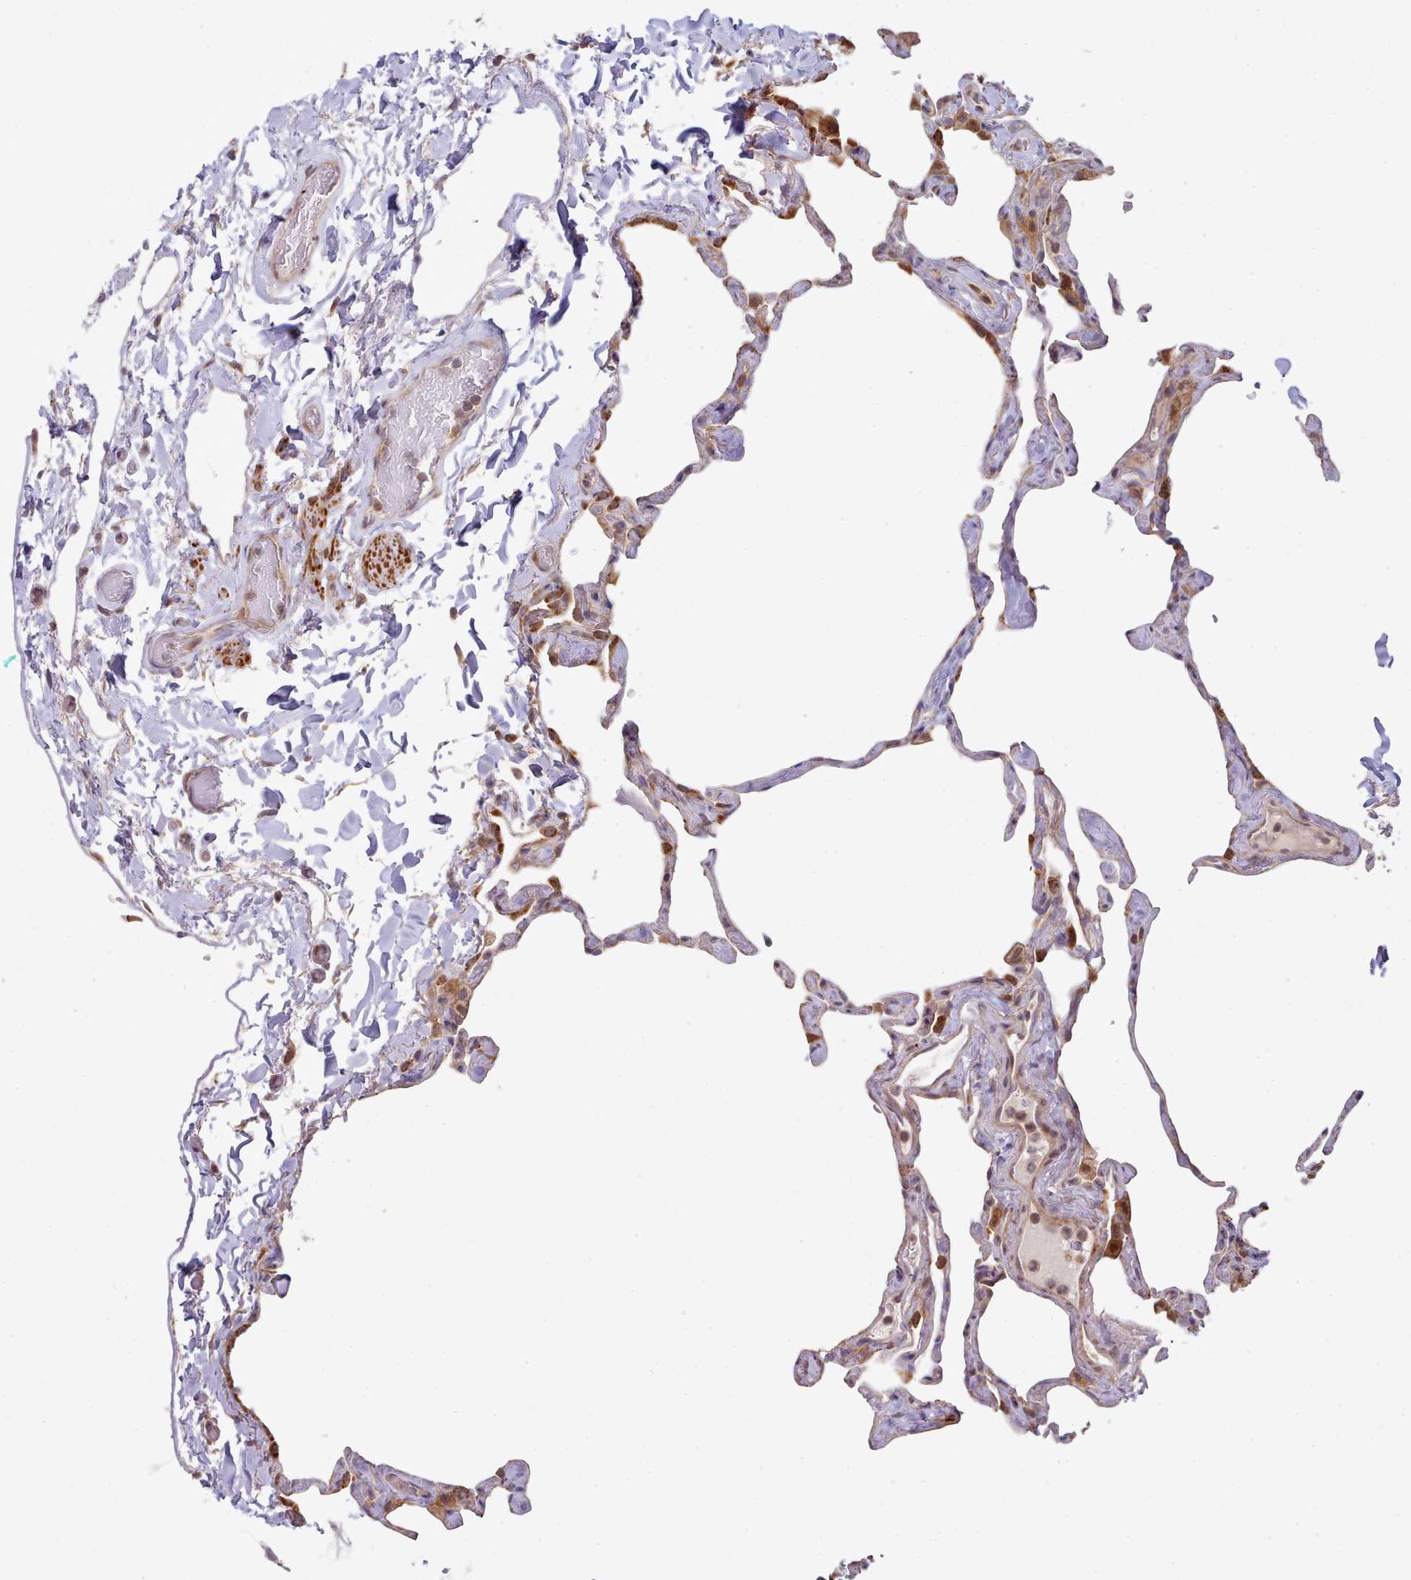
{"staining": {"intensity": "moderate", "quantity": "25%-75%", "location": "cytoplasmic/membranous"}, "tissue": "lung", "cell_type": "Alveolar cells", "image_type": "normal", "snomed": [{"axis": "morphology", "description": "Normal tissue, NOS"}, {"axis": "topography", "description": "Lung"}], "caption": "Normal lung demonstrates moderate cytoplasmic/membranous staining in about 25%-75% of alveolar cells, visualized by immunohistochemistry.", "gene": "TRIM26", "patient": {"sex": "male", "age": 65}}